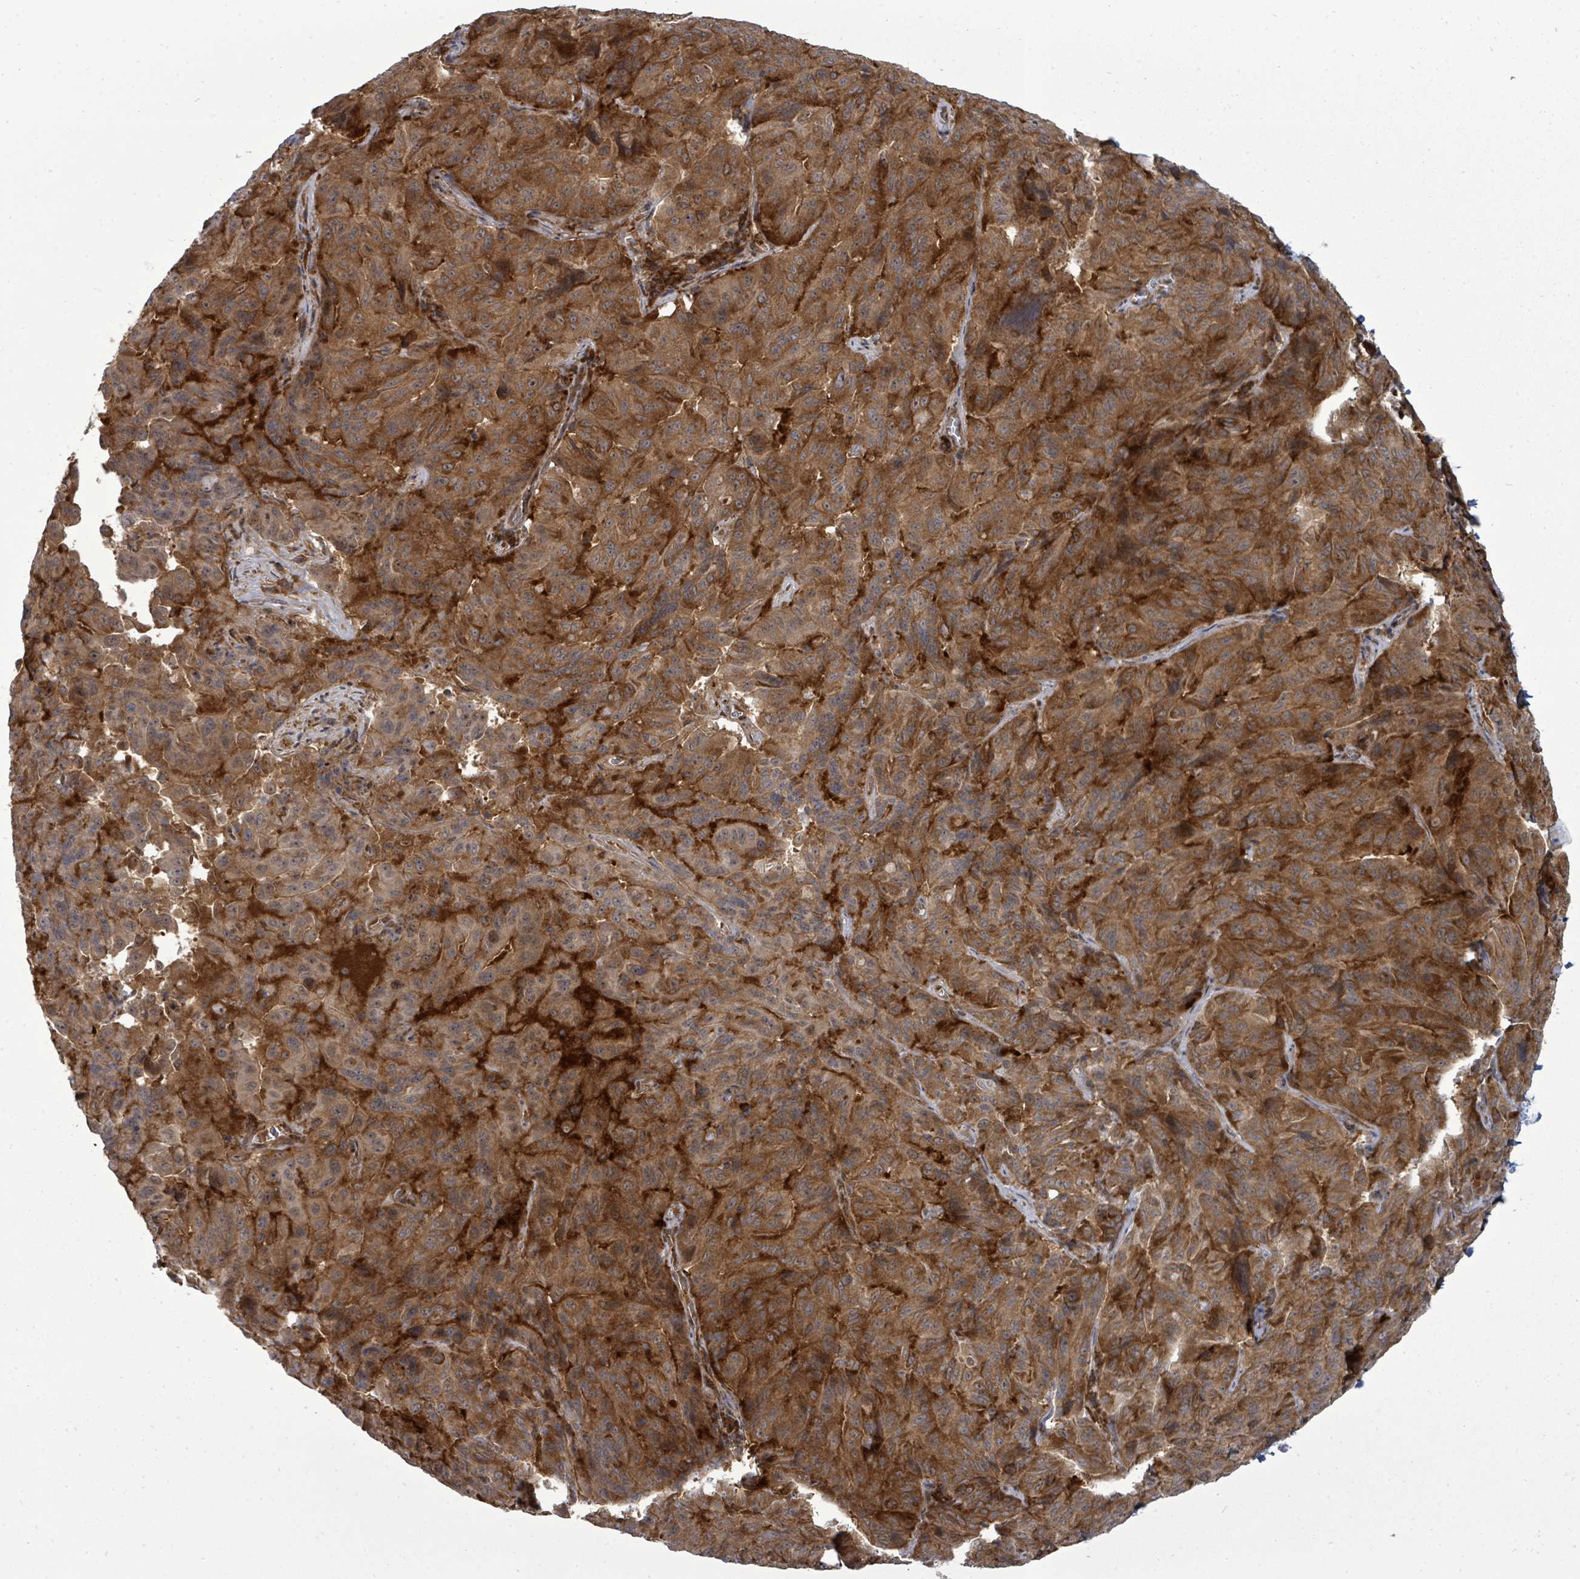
{"staining": {"intensity": "moderate", "quantity": ">75%", "location": "cytoplasmic/membranous"}, "tissue": "pancreatic cancer", "cell_type": "Tumor cells", "image_type": "cancer", "snomed": [{"axis": "morphology", "description": "Adenocarcinoma, NOS"}, {"axis": "topography", "description": "Pancreas"}], "caption": "Tumor cells reveal moderate cytoplasmic/membranous staining in approximately >75% of cells in adenocarcinoma (pancreatic).", "gene": "EIF3C", "patient": {"sex": "male", "age": 63}}